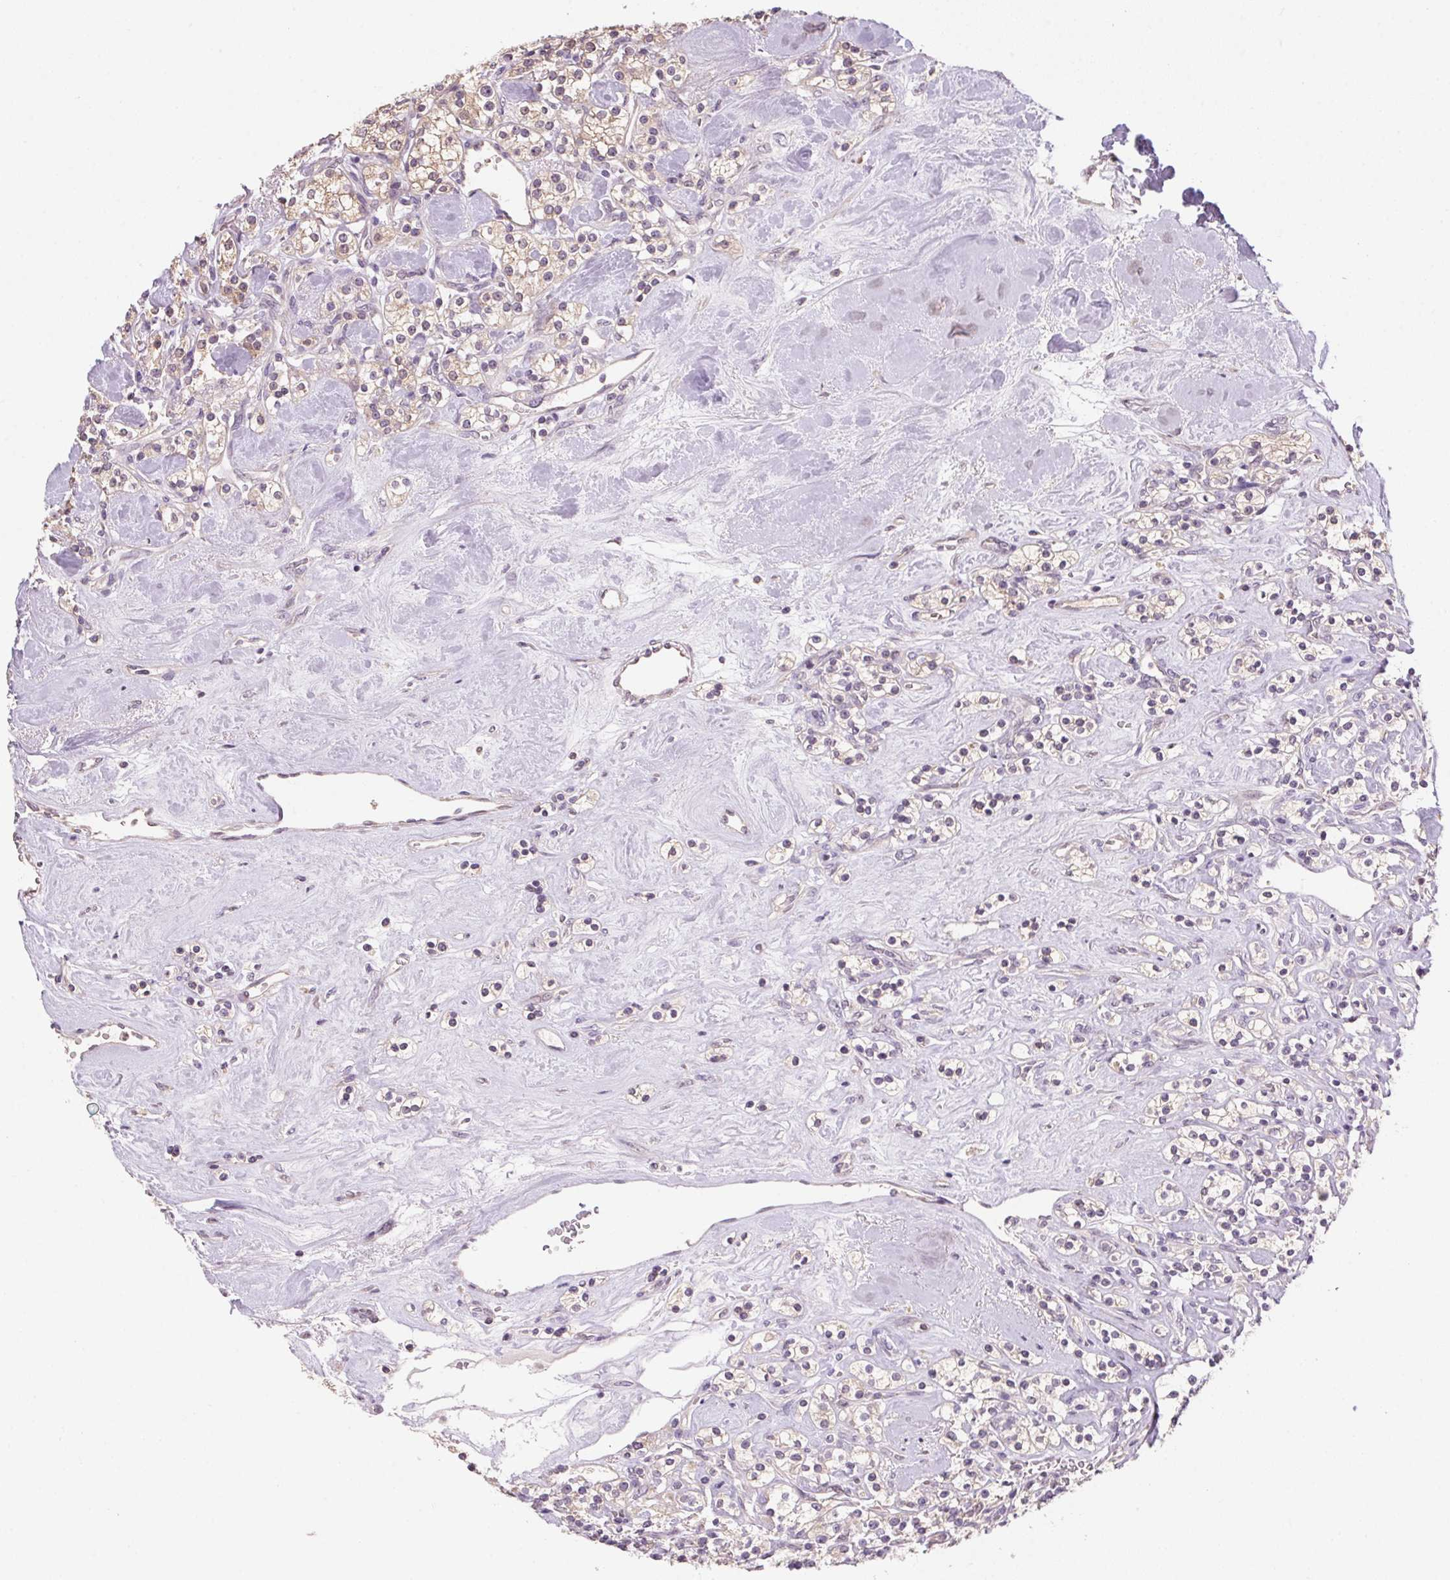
{"staining": {"intensity": "weak", "quantity": "<25%", "location": "cytoplasmic/membranous"}, "tissue": "renal cancer", "cell_type": "Tumor cells", "image_type": "cancer", "snomed": [{"axis": "morphology", "description": "Adenocarcinoma, NOS"}, {"axis": "topography", "description": "Kidney"}], "caption": "Tumor cells show no significant protein expression in adenocarcinoma (renal). The staining was performed using DAB to visualize the protein expression in brown, while the nuclei were stained in blue with hematoxylin (Magnification: 20x).", "gene": "ALDH8A1", "patient": {"sex": "male", "age": 77}}